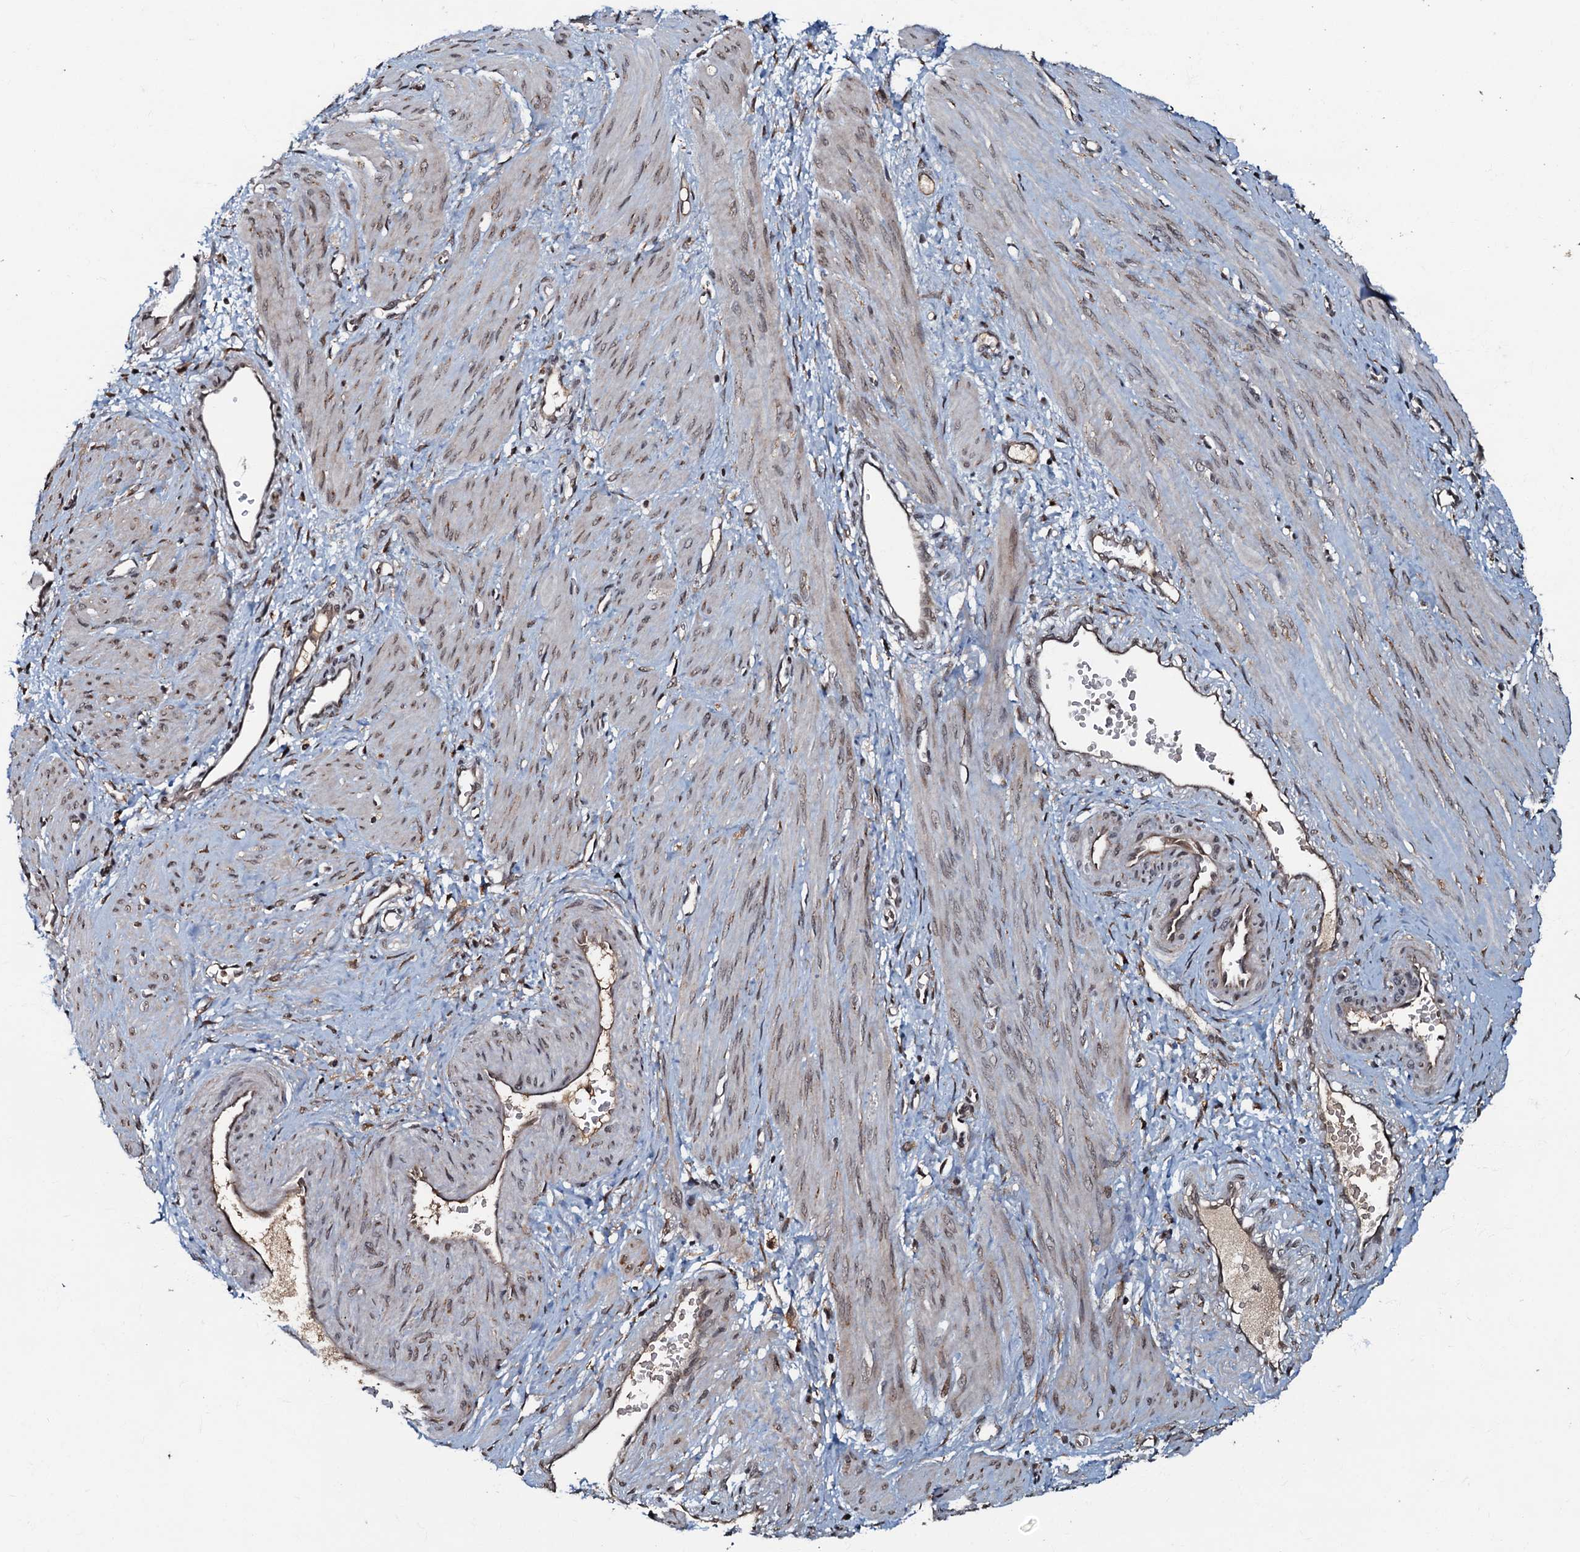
{"staining": {"intensity": "weak", "quantity": ">75%", "location": "nuclear"}, "tissue": "smooth muscle", "cell_type": "Smooth muscle cells", "image_type": "normal", "snomed": [{"axis": "morphology", "description": "Normal tissue, NOS"}, {"axis": "topography", "description": "Endometrium"}], "caption": "Smooth muscle cells display weak nuclear expression in approximately >75% of cells in benign smooth muscle.", "gene": "C18orf32", "patient": {"sex": "female", "age": 33}}